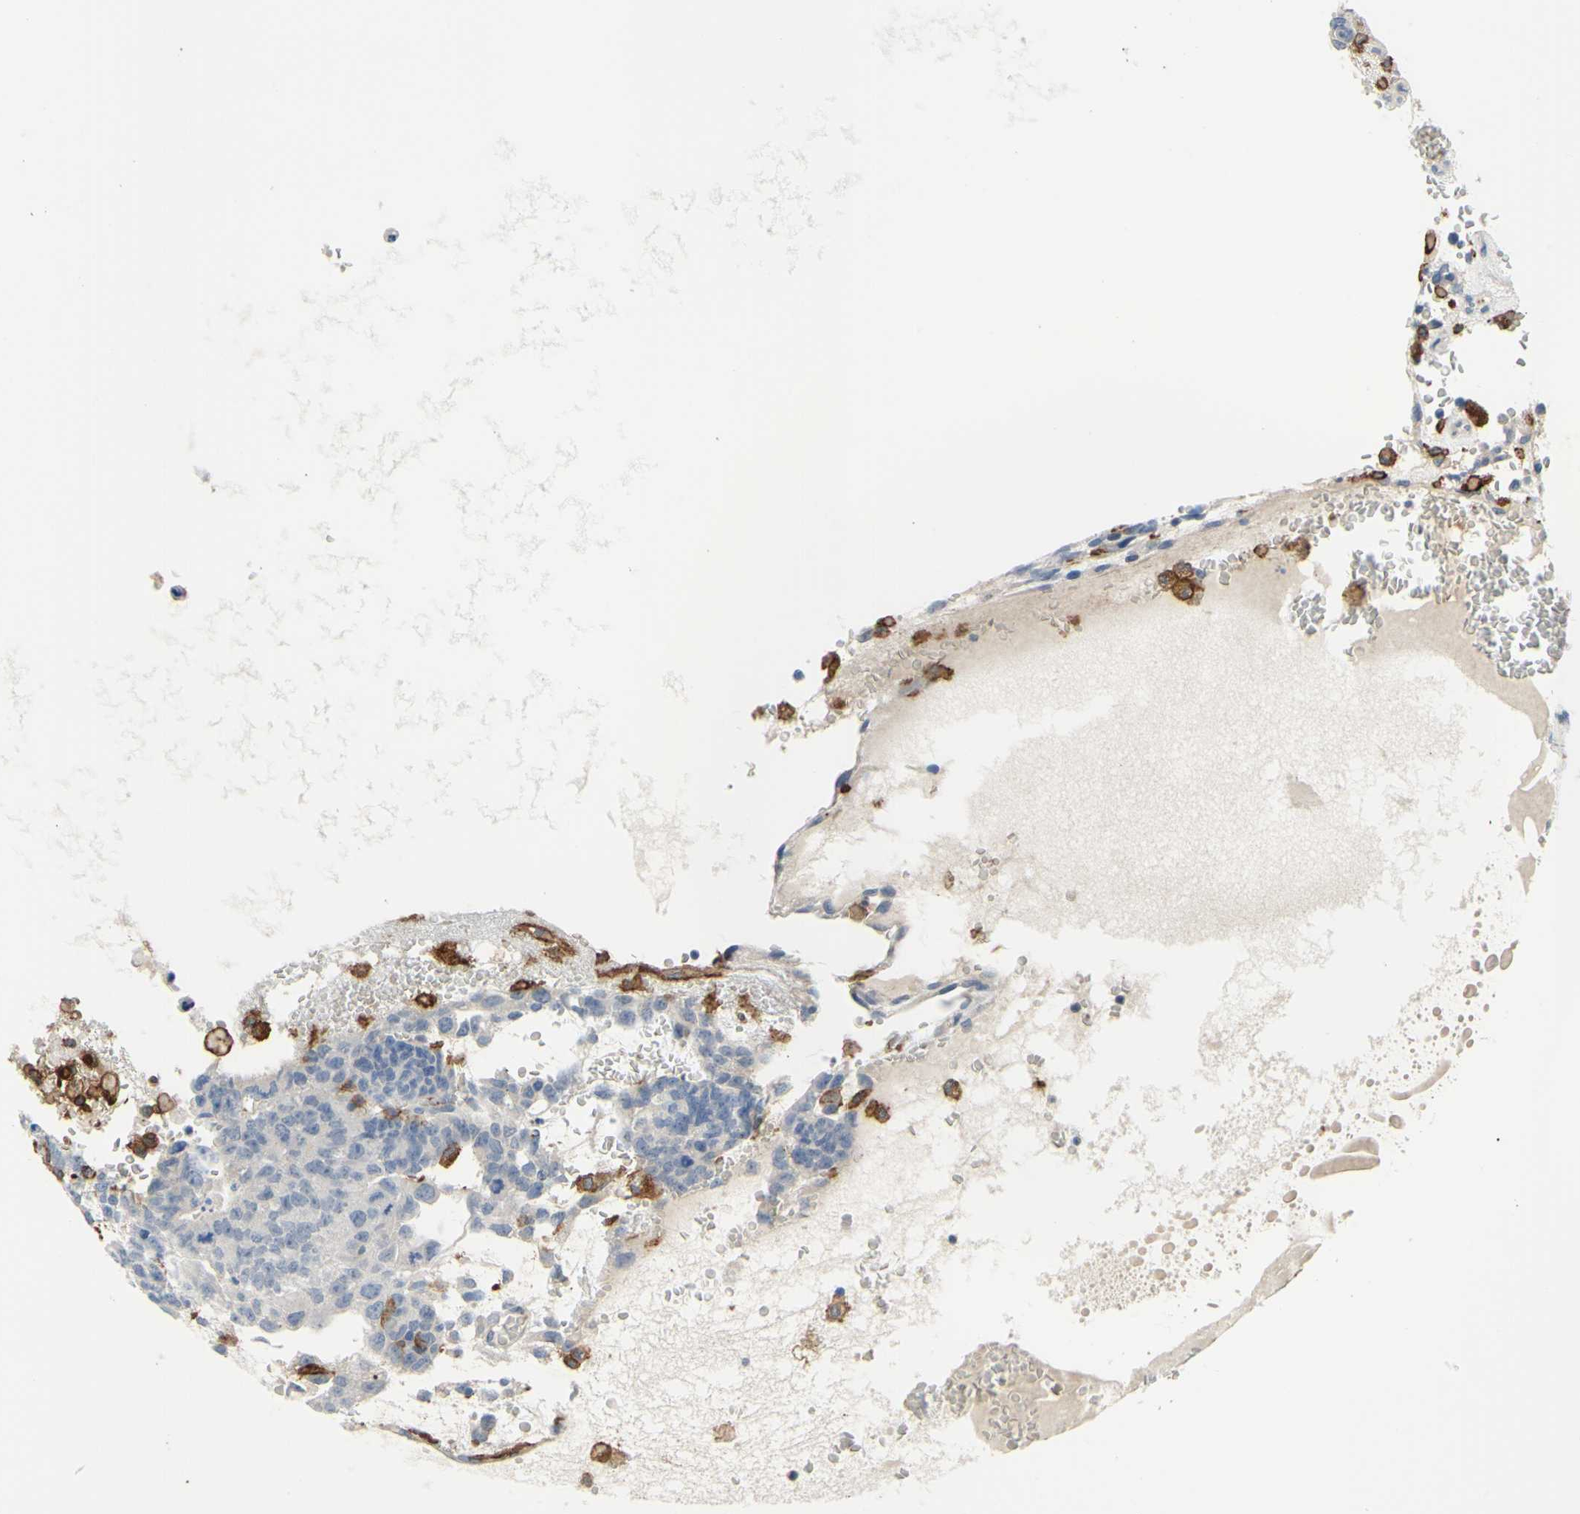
{"staining": {"intensity": "negative", "quantity": "none", "location": "none"}, "tissue": "testis cancer", "cell_type": "Tumor cells", "image_type": "cancer", "snomed": [{"axis": "morphology", "description": "Seminoma, NOS"}, {"axis": "morphology", "description": "Carcinoma, Embryonal, NOS"}, {"axis": "topography", "description": "Testis"}], "caption": "Protein analysis of embryonal carcinoma (testis) reveals no significant staining in tumor cells. The staining was performed using DAB to visualize the protein expression in brown, while the nuclei were stained in blue with hematoxylin (Magnification: 20x).", "gene": "FCGR2A", "patient": {"sex": "male", "age": 52}}